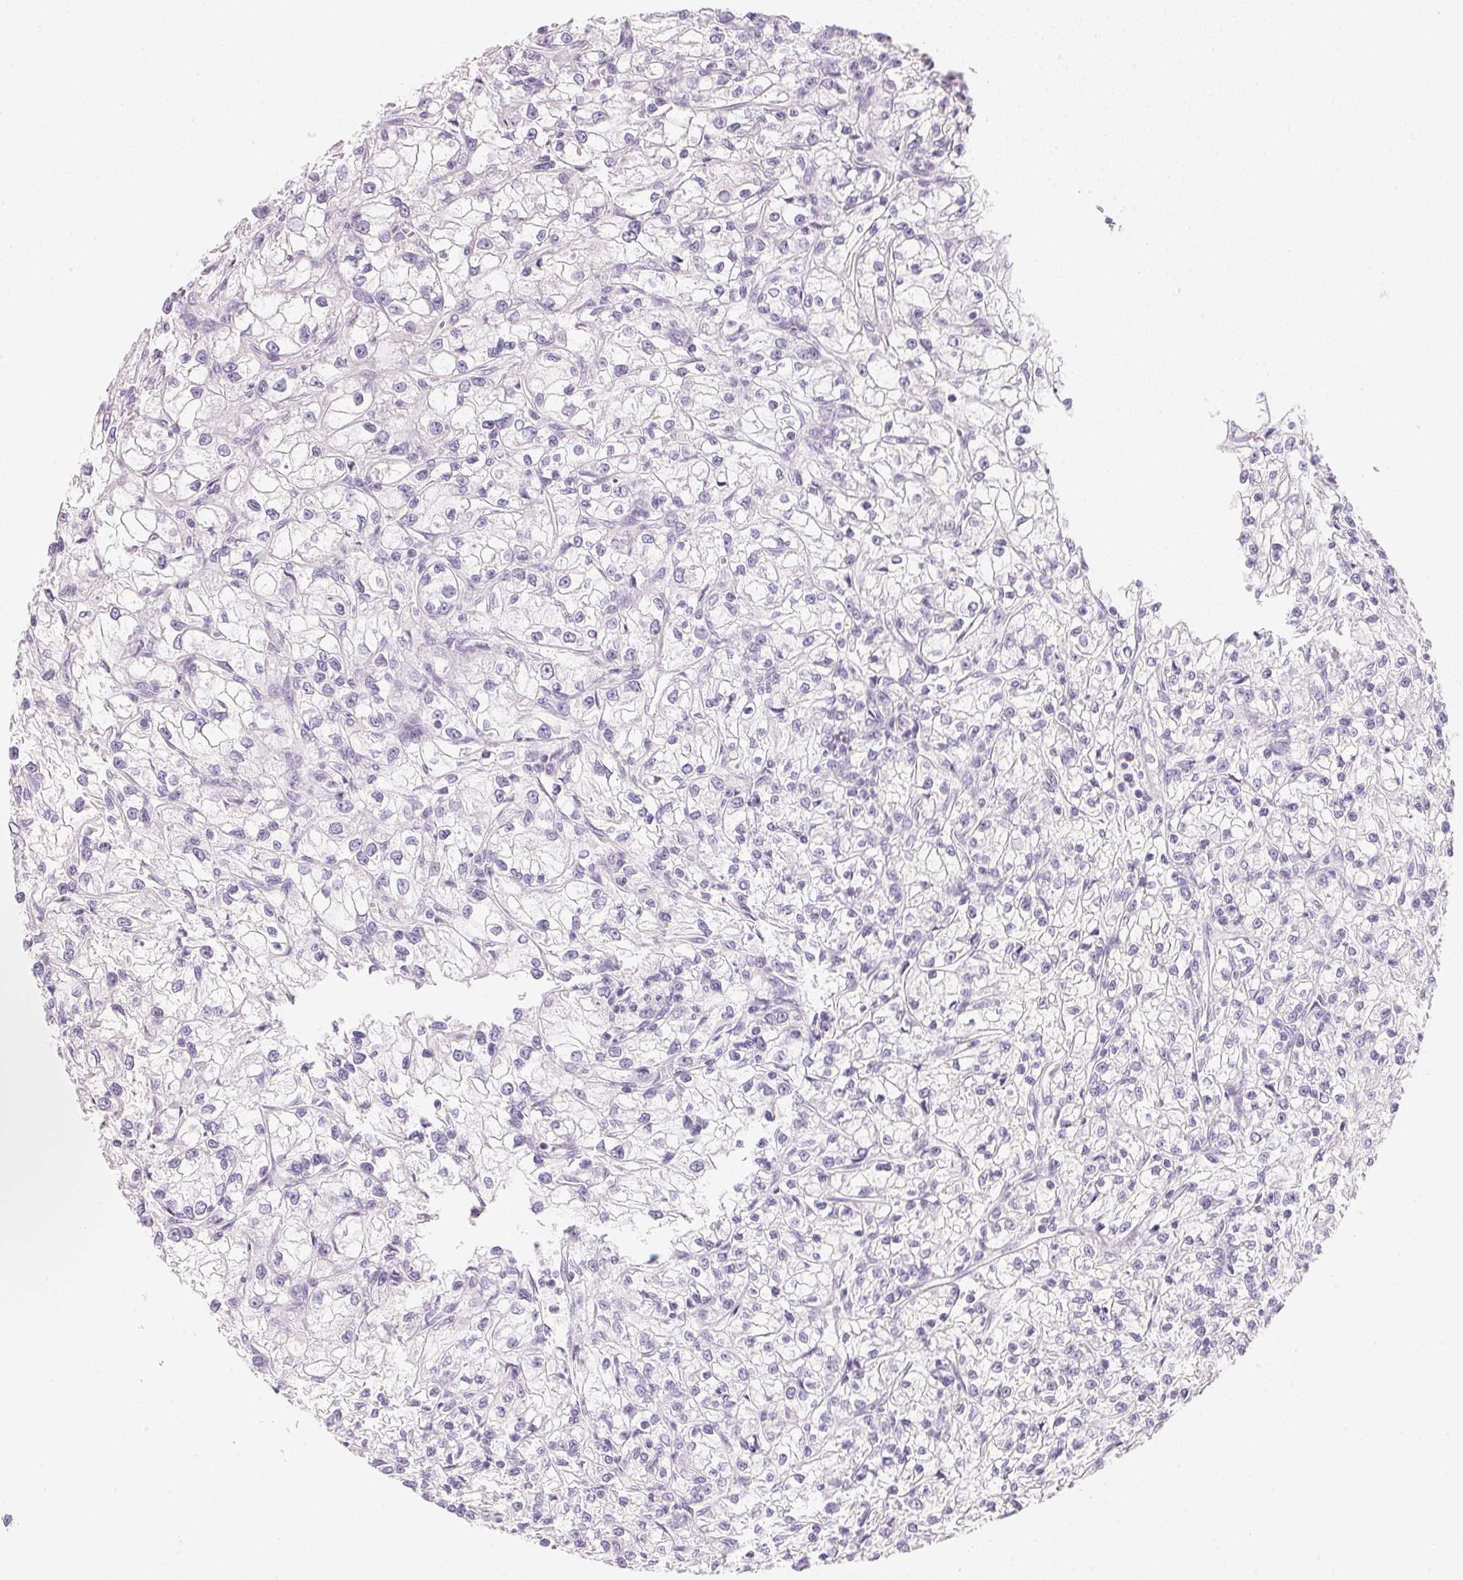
{"staining": {"intensity": "negative", "quantity": "none", "location": "none"}, "tissue": "renal cancer", "cell_type": "Tumor cells", "image_type": "cancer", "snomed": [{"axis": "morphology", "description": "Adenocarcinoma, NOS"}, {"axis": "topography", "description": "Kidney"}], "caption": "This histopathology image is of adenocarcinoma (renal) stained with IHC to label a protein in brown with the nuclei are counter-stained blue. There is no expression in tumor cells.", "gene": "ACP3", "patient": {"sex": "female", "age": 59}}